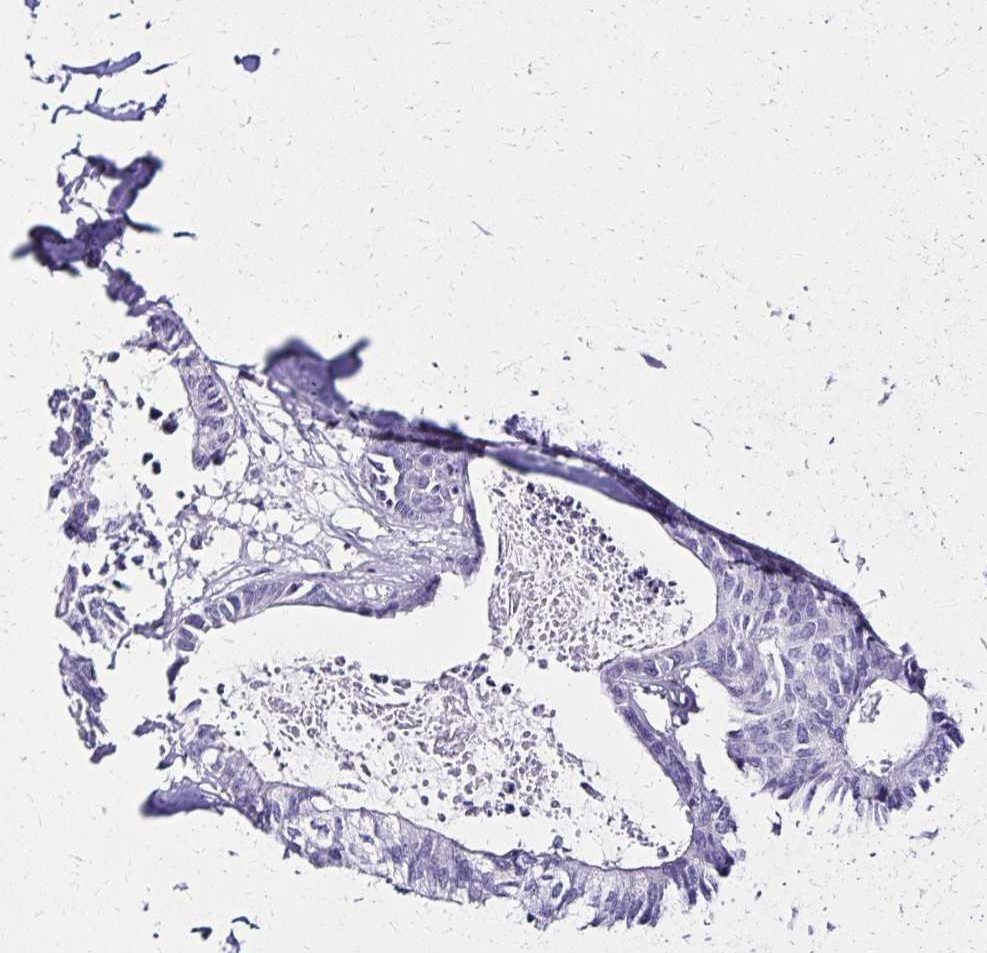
{"staining": {"intensity": "negative", "quantity": "none", "location": "none"}, "tissue": "colorectal cancer", "cell_type": "Tumor cells", "image_type": "cancer", "snomed": [{"axis": "morphology", "description": "Adenocarcinoma, NOS"}, {"axis": "topography", "description": "Colon"}, {"axis": "topography", "description": "Rectum"}], "caption": "A high-resolution image shows IHC staining of colorectal cancer, which displays no significant staining in tumor cells.", "gene": "LIN28B", "patient": {"sex": "male", "age": 57}}